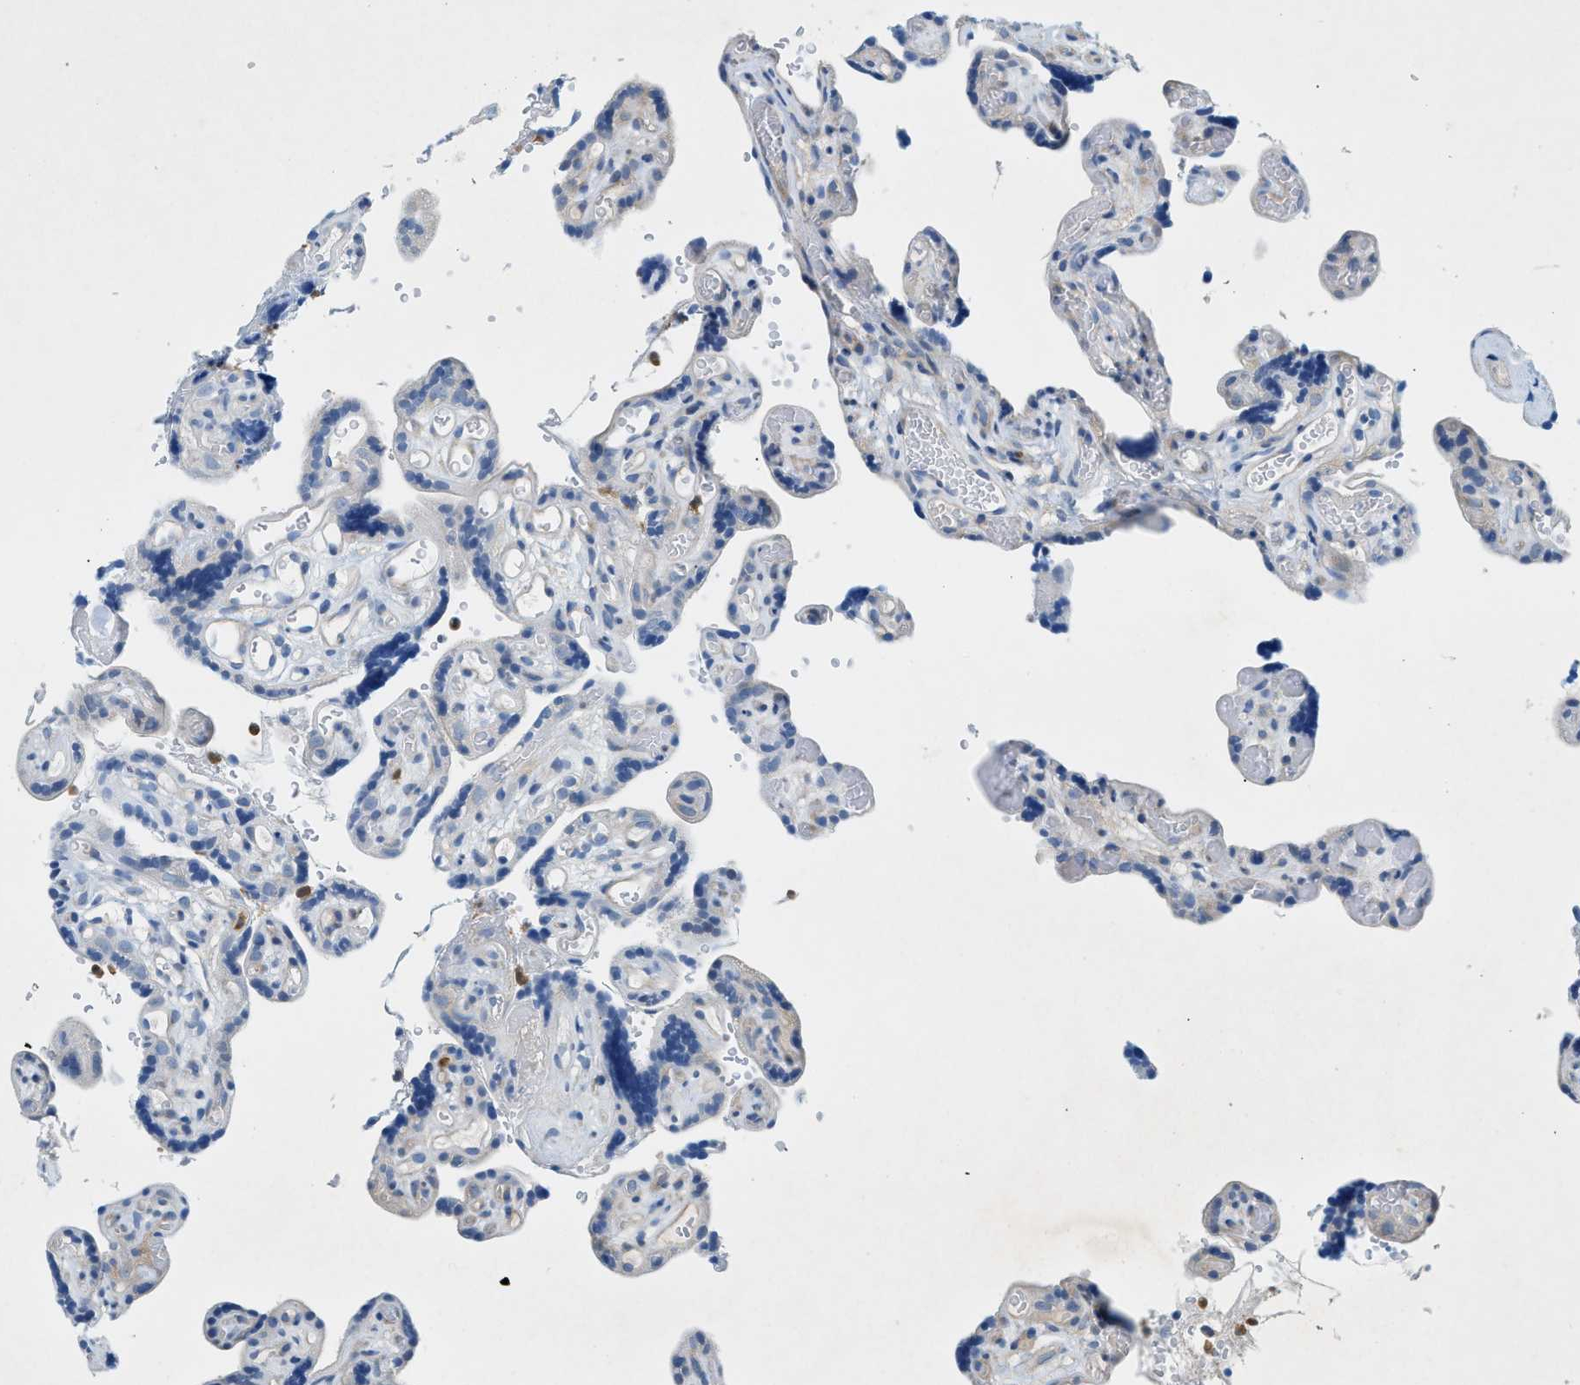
{"staining": {"intensity": "negative", "quantity": "none", "location": "none"}, "tissue": "placenta", "cell_type": "Decidual cells", "image_type": "normal", "snomed": [{"axis": "morphology", "description": "Normal tissue, NOS"}, {"axis": "topography", "description": "Placenta"}], "caption": "Micrograph shows no protein staining in decidual cells of unremarkable placenta. Nuclei are stained in blue.", "gene": "ZDHHC13", "patient": {"sex": "female", "age": 30}}